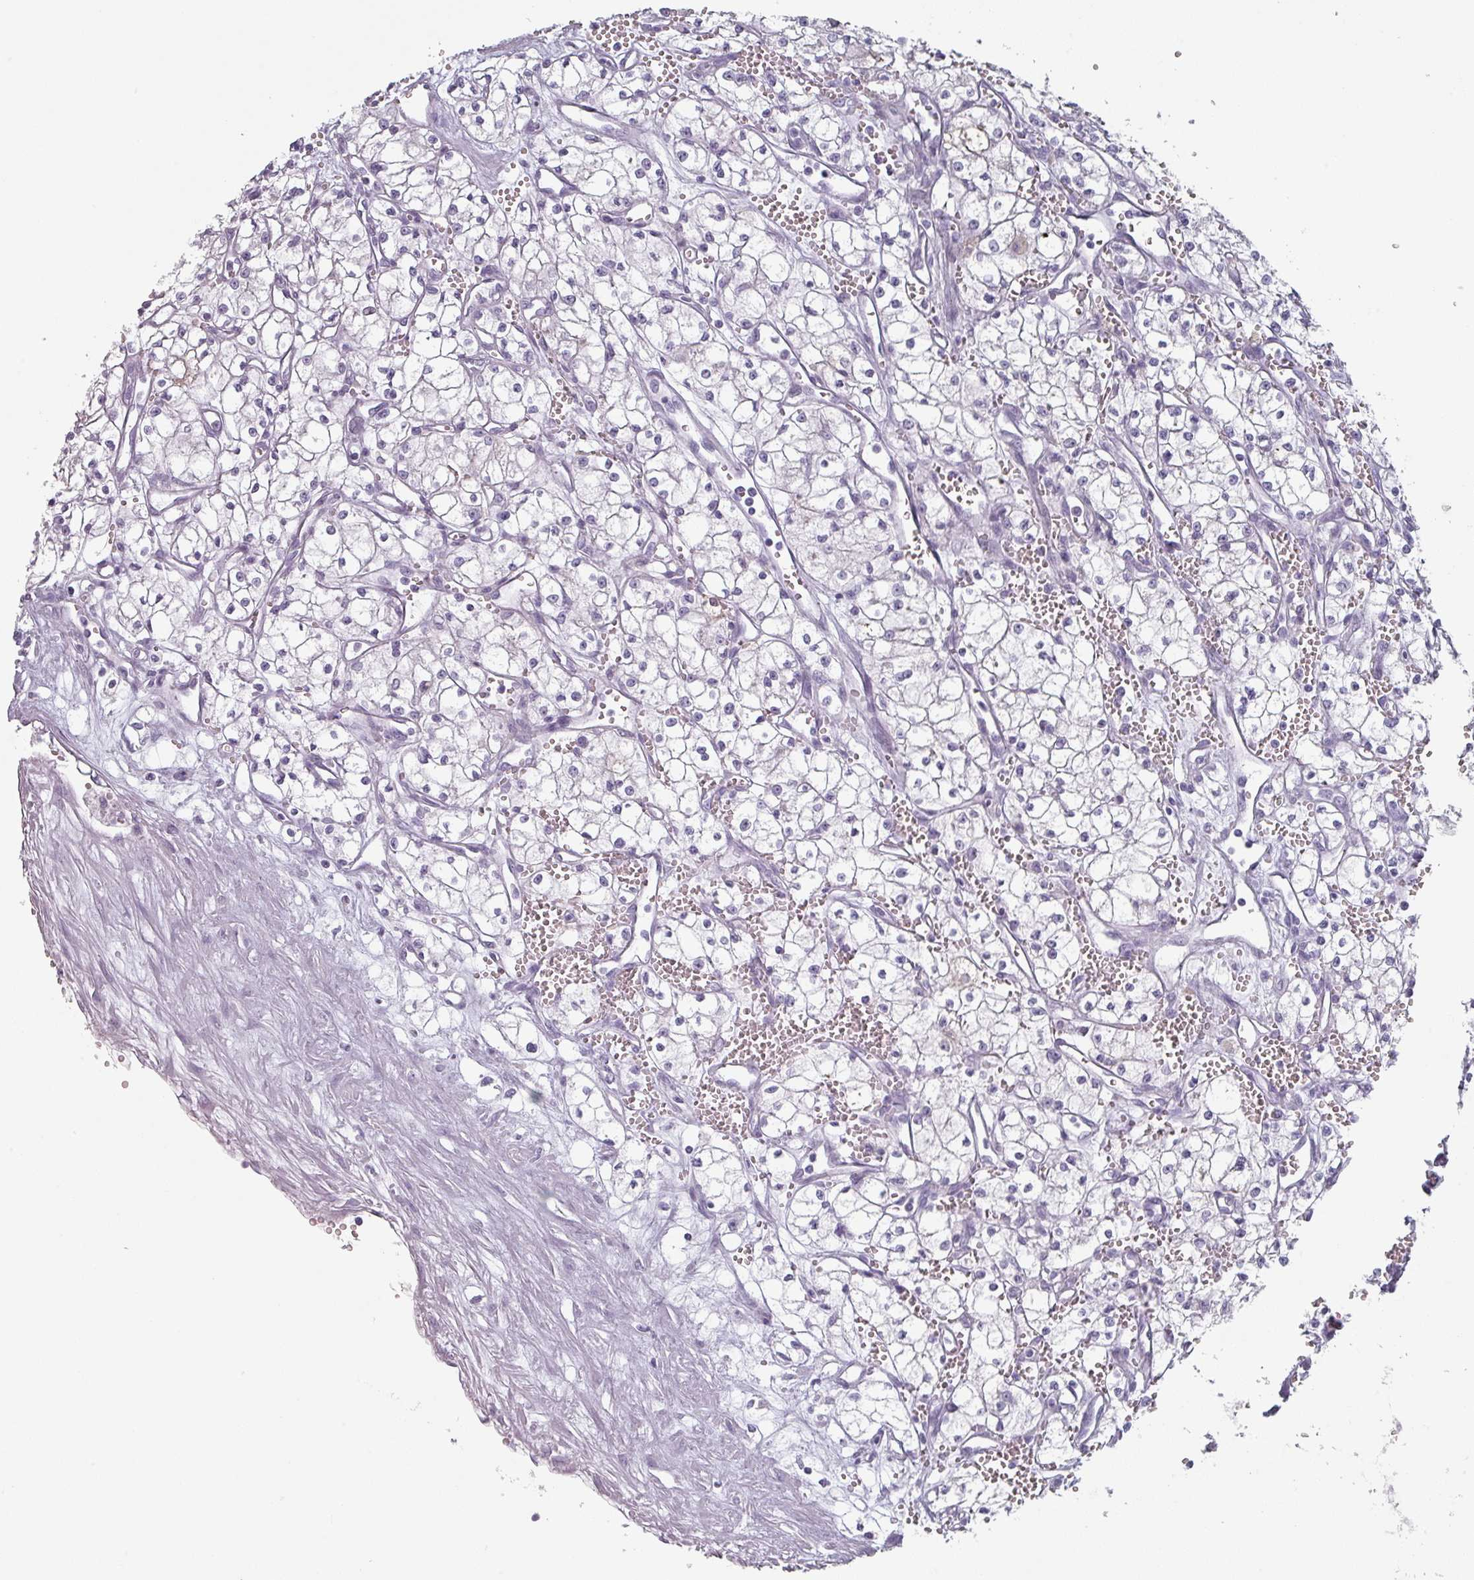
{"staining": {"intensity": "negative", "quantity": "none", "location": "none"}, "tissue": "renal cancer", "cell_type": "Tumor cells", "image_type": "cancer", "snomed": [{"axis": "morphology", "description": "Adenocarcinoma, NOS"}, {"axis": "topography", "description": "Kidney"}], "caption": "Adenocarcinoma (renal) stained for a protein using IHC demonstrates no staining tumor cells.", "gene": "SLC35G2", "patient": {"sex": "male", "age": 59}}